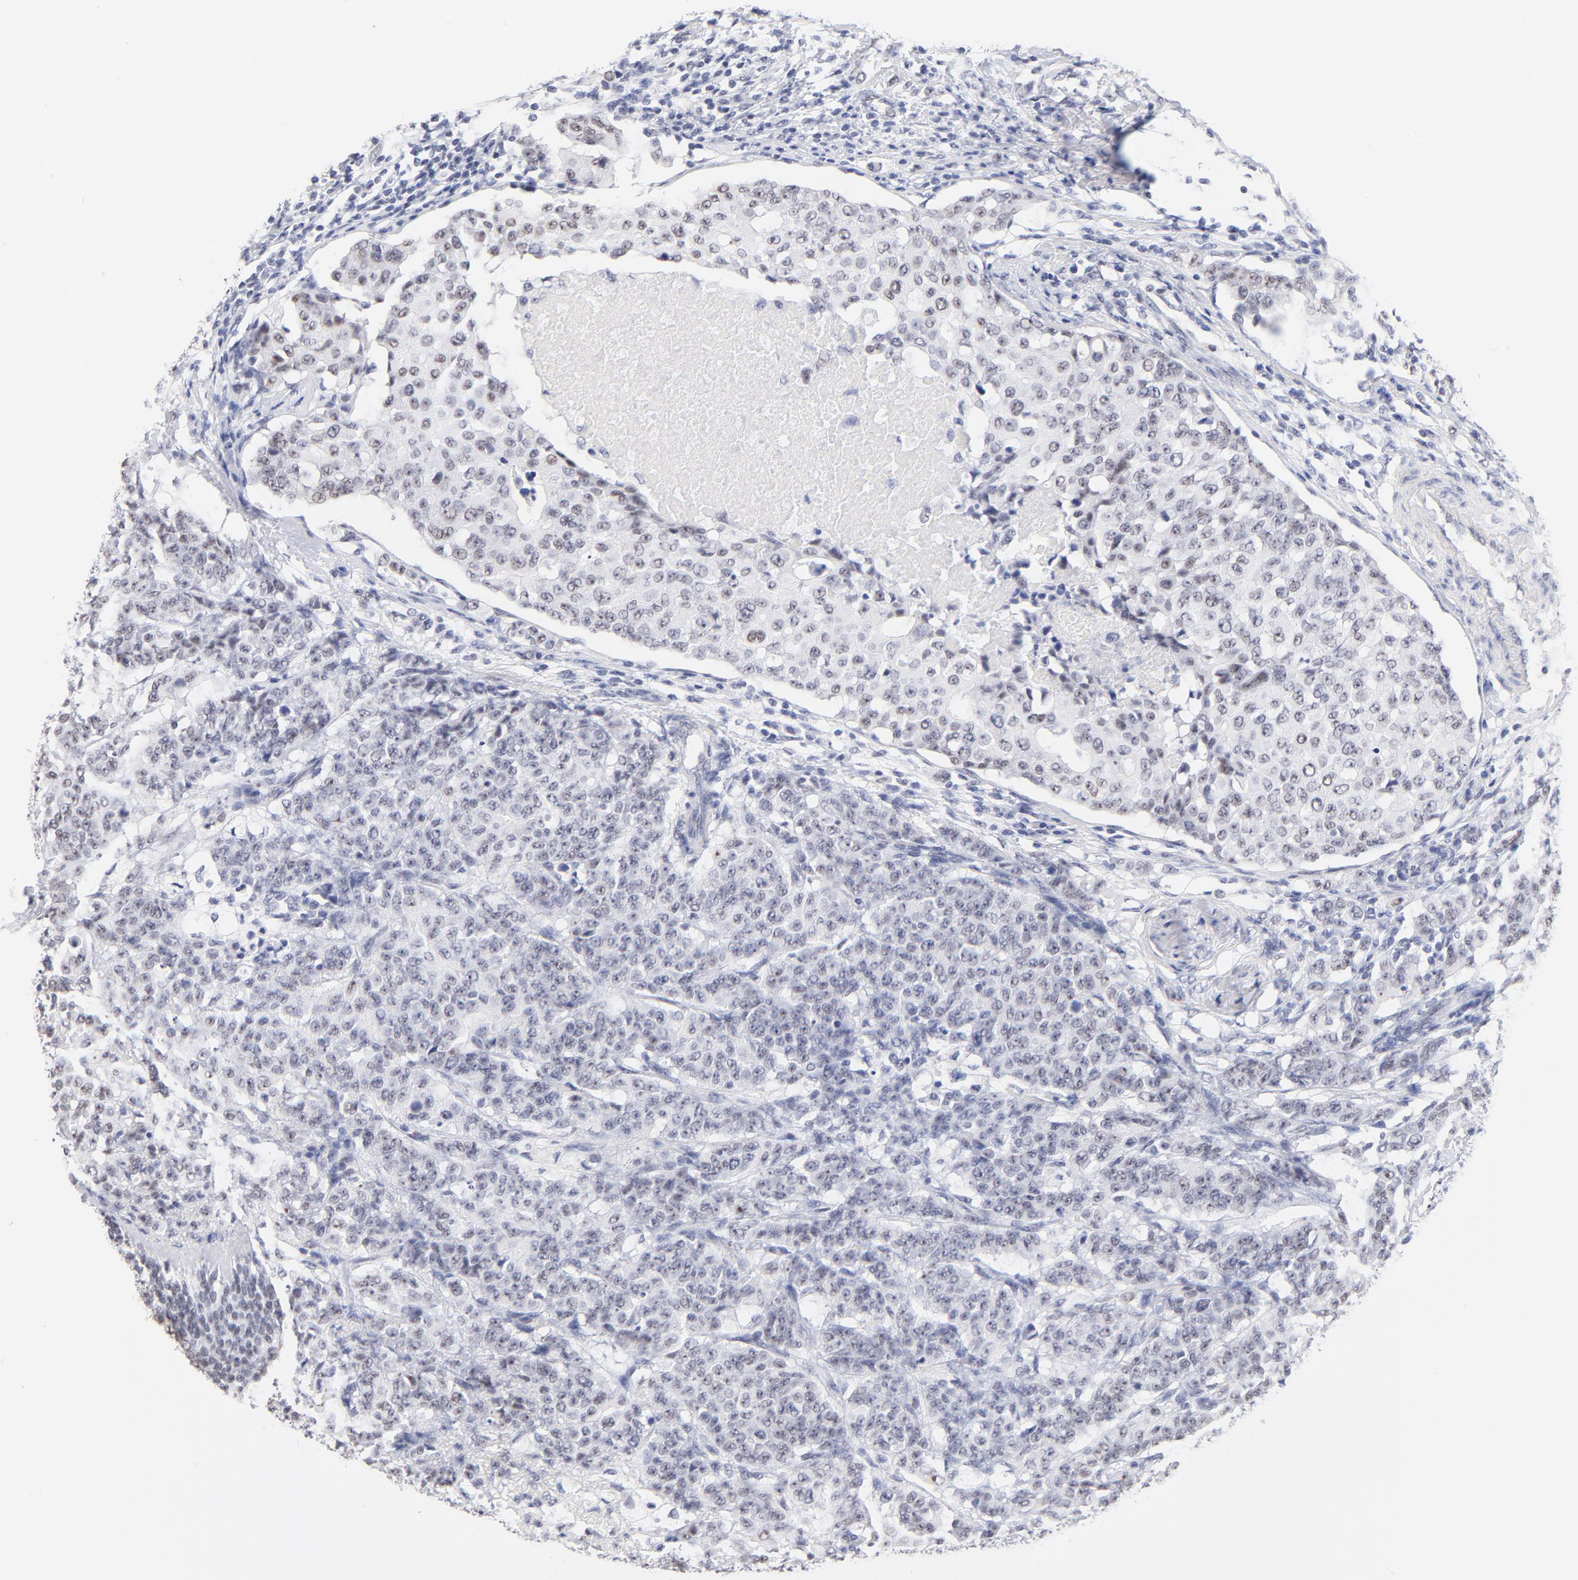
{"staining": {"intensity": "negative", "quantity": "none", "location": "none"}, "tissue": "breast cancer", "cell_type": "Tumor cells", "image_type": "cancer", "snomed": [{"axis": "morphology", "description": "Duct carcinoma"}, {"axis": "topography", "description": "Breast"}], "caption": "Breast cancer stained for a protein using immunohistochemistry (IHC) reveals no staining tumor cells.", "gene": "ZNF74", "patient": {"sex": "female", "age": 40}}